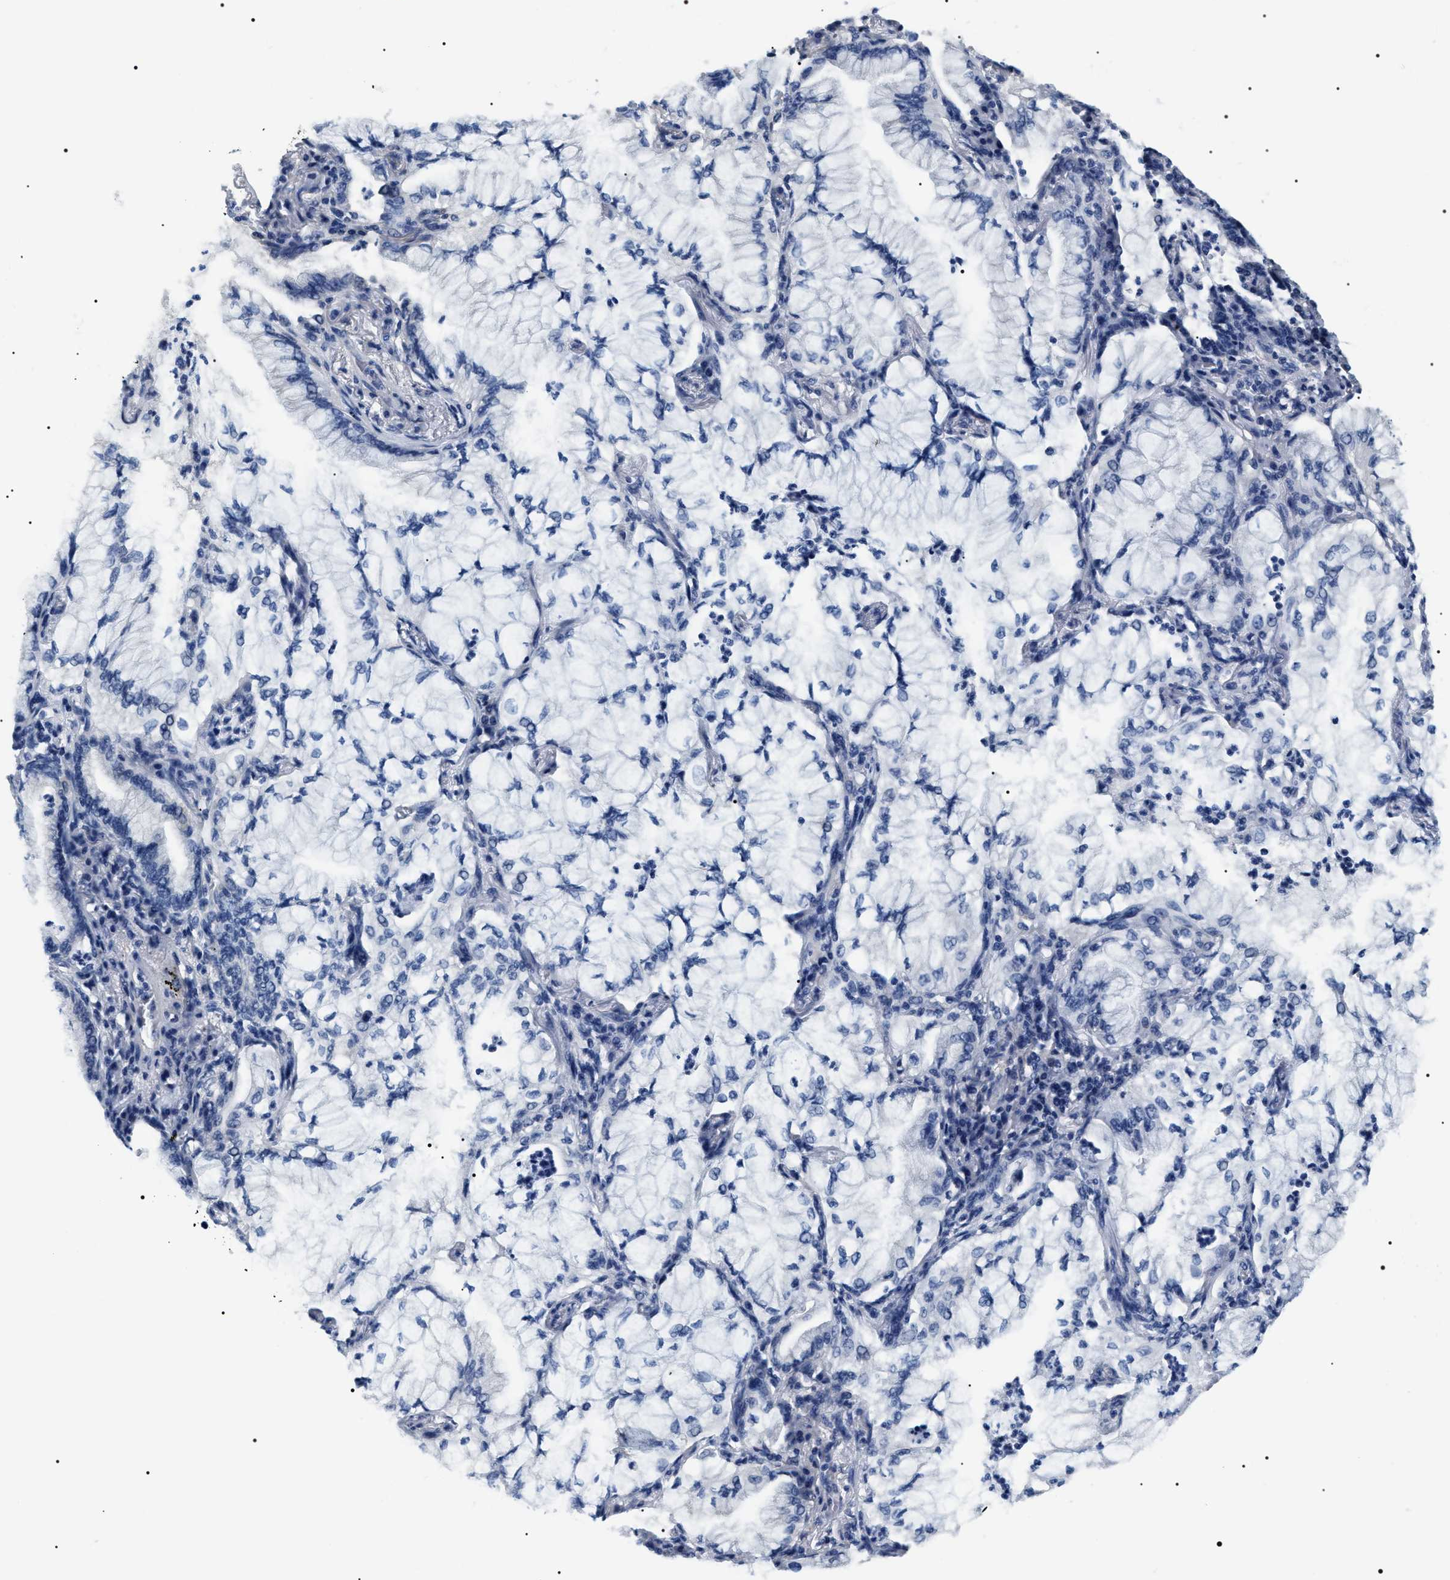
{"staining": {"intensity": "negative", "quantity": "none", "location": "none"}, "tissue": "lung cancer", "cell_type": "Tumor cells", "image_type": "cancer", "snomed": [{"axis": "morphology", "description": "Adenocarcinoma, NOS"}, {"axis": "topography", "description": "Lung"}], "caption": "Immunohistochemistry photomicrograph of neoplastic tissue: human lung cancer stained with DAB (3,3'-diaminobenzidine) displays no significant protein staining in tumor cells. (Brightfield microscopy of DAB (3,3'-diaminobenzidine) immunohistochemistry at high magnification).", "gene": "ADH4", "patient": {"sex": "female", "age": 70}}